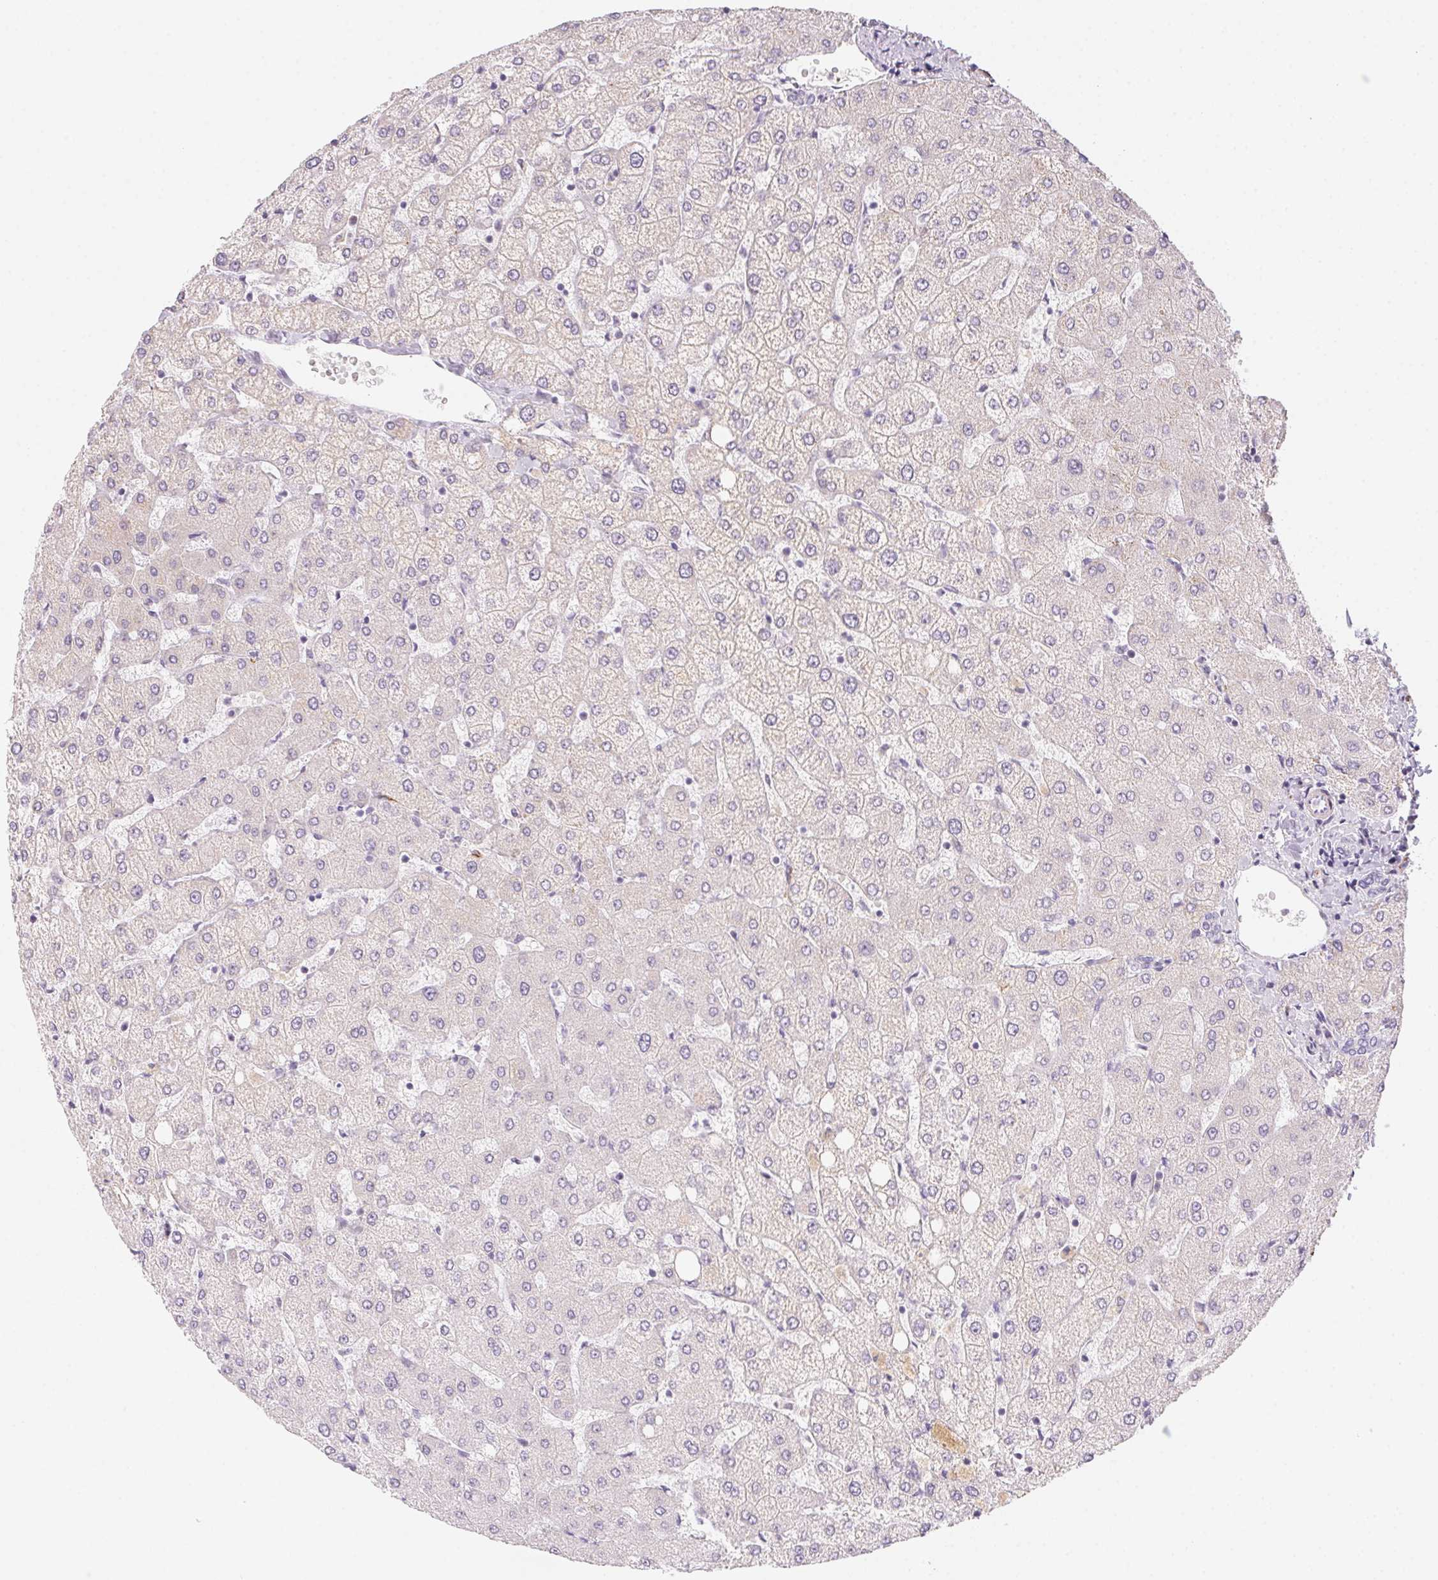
{"staining": {"intensity": "negative", "quantity": "none", "location": "none"}, "tissue": "liver", "cell_type": "Cholangiocytes", "image_type": "normal", "snomed": [{"axis": "morphology", "description": "Normal tissue, NOS"}, {"axis": "topography", "description": "Liver"}], "caption": "This is a histopathology image of immunohistochemistry staining of normal liver, which shows no expression in cholangiocytes. (Stains: DAB (3,3'-diaminobenzidine) IHC with hematoxylin counter stain, Microscopy: brightfield microscopy at high magnification).", "gene": "PRPH", "patient": {"sex": "female", "age": 54}}